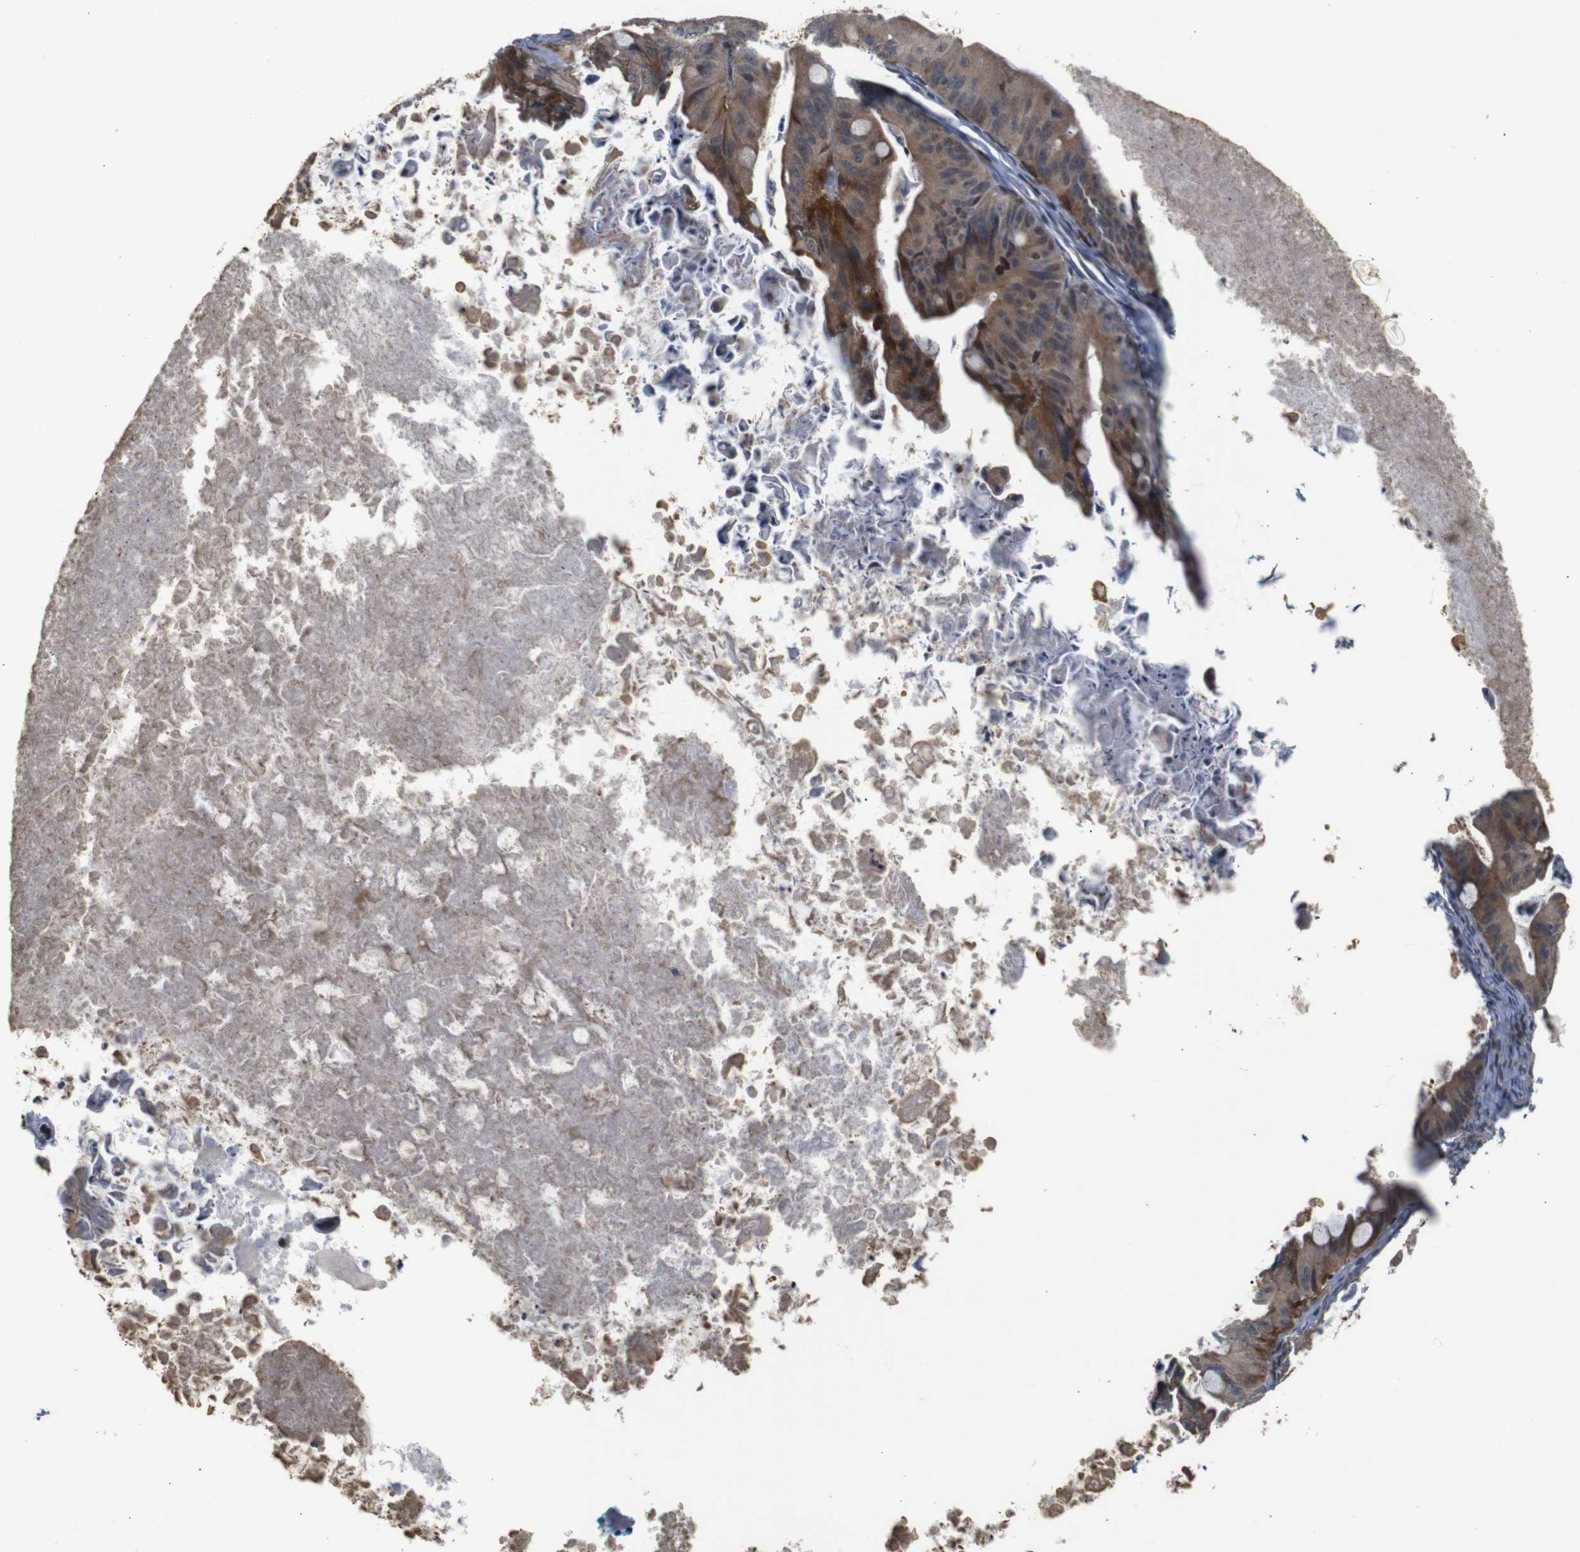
{"staining": {"intensity": "moderate", "quantity": ">75%", "location": "cytoplasmic/membranous"}, "tissue": "ovarian cancer", "cell_type": "Tumor cells", "image_type": "cancer", "snomed": [{"axis": "morphology", "description": "Cystadenocarcinoma, mucinous, NOS"}, {"axis": "topography", "description": "Ovary"}], "caption": "Human ovarian cancer stained with a brown dye reveals moderate cytoplasmic/membranous positive positivity in about >75% of tumor cells.", "gene": "ATP7B", "patient": {"sex": "female", "age": 37}}